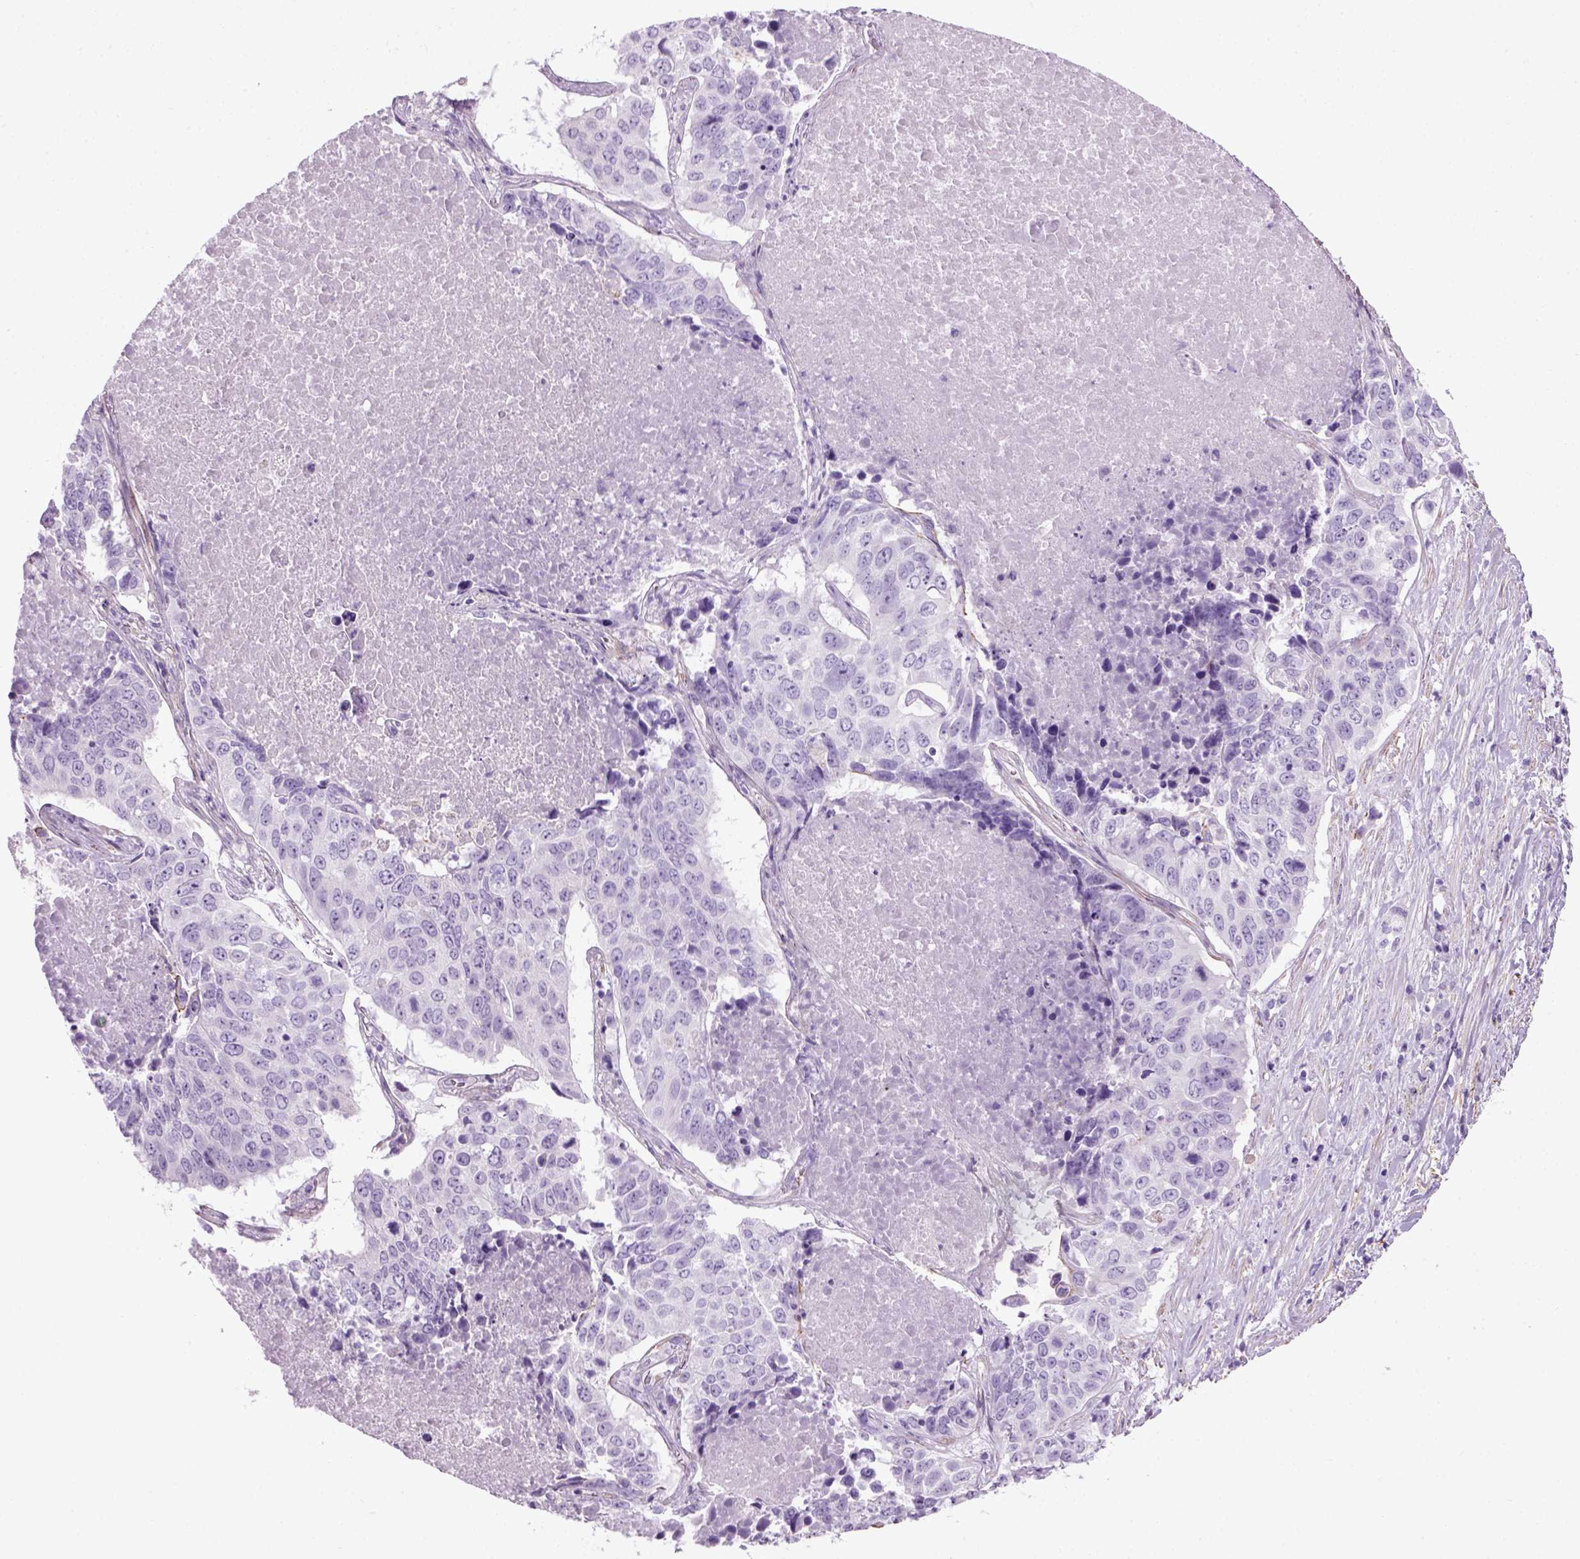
{"staining": {"intensity": "negative", "quantity": "none", "location": "none"}, "tissue": "lung cancer", "cell_type": "Tumor cells", "image_type": "cancer", "snomed": [{"axis": "morphology", "description": "Normal tissue, NOS"}, {"axis": "morphology", "description": "Squamous cell carcinoma, NOS"}, {"axis": "topography", "description": "Bronchus"}, {"axis": "topography", "description": "Lung"}], "caption": "Tumor cells show no significant positivity in lung cancer. (DAB immunohistochemistry (IHC) with hematoxylin counter stain).", "gene": "FAM161A", "patient": {"sex": "male", "age": 64}}